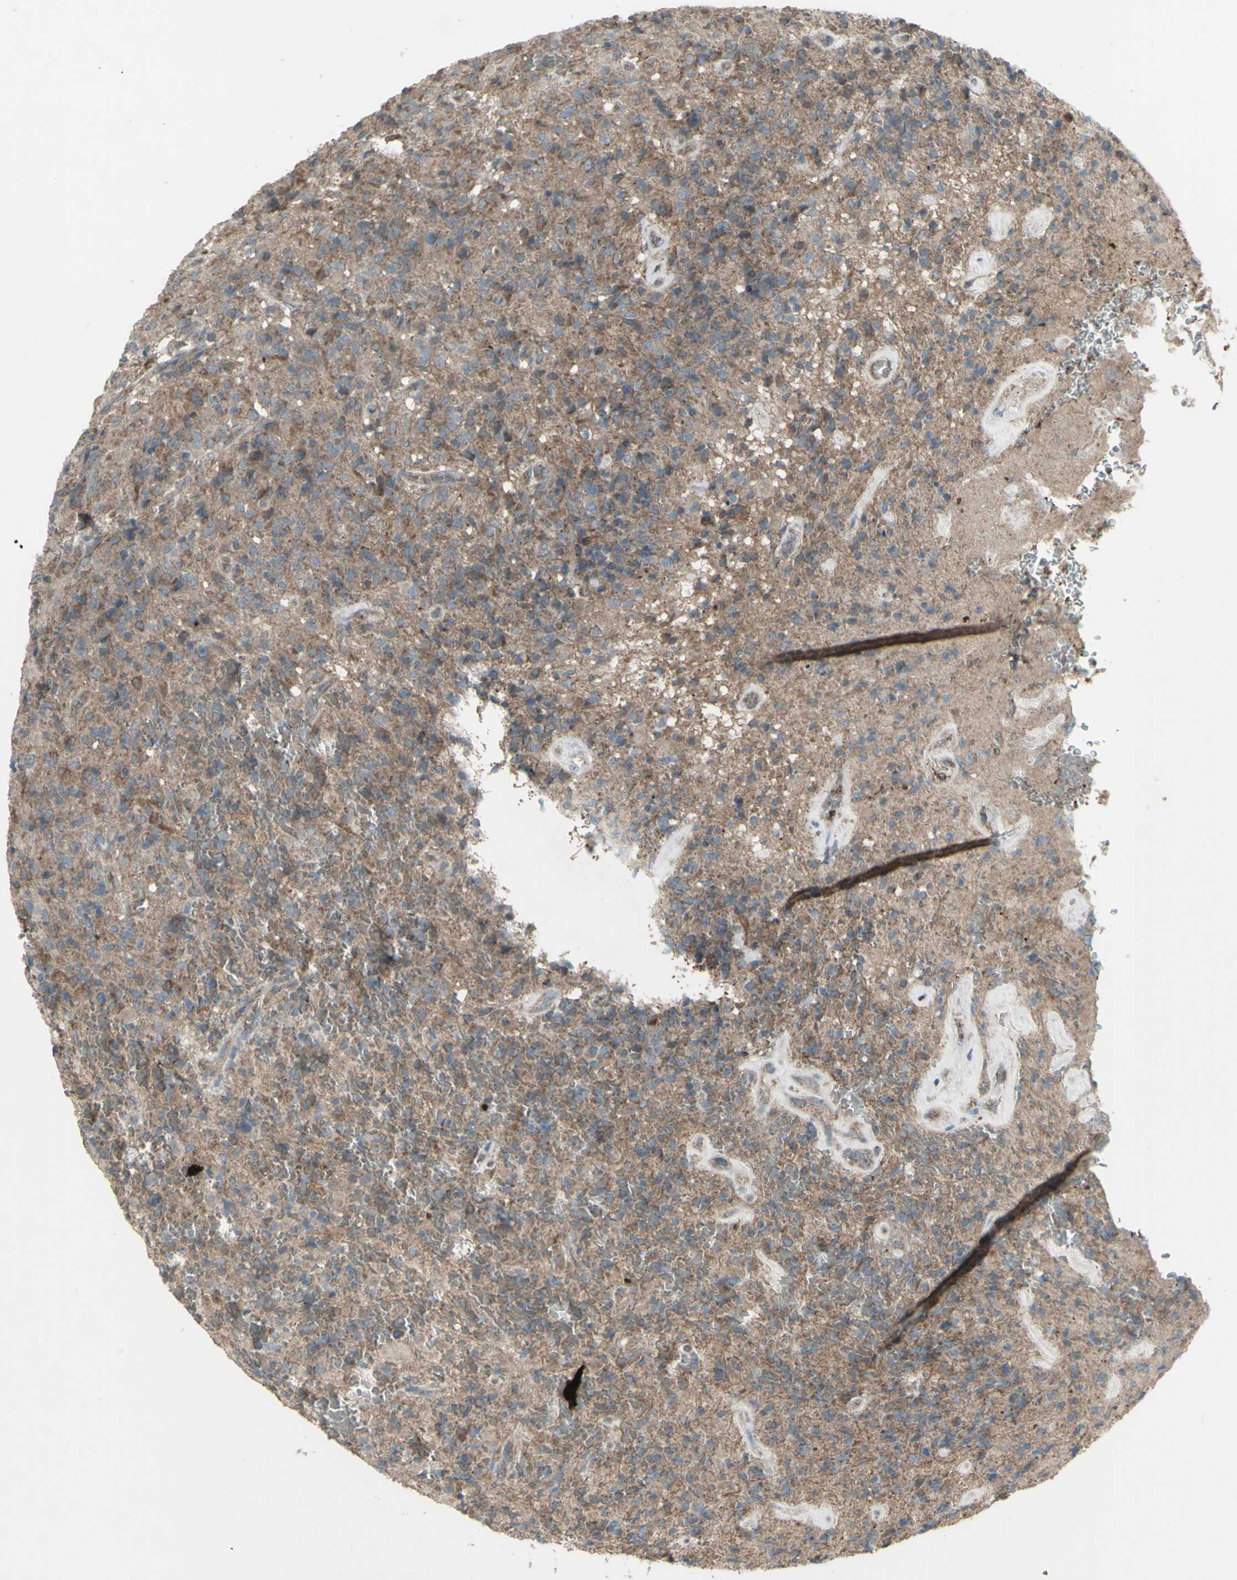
{"staining": {"intensity": "weak", "quantity": ">75%", "location": "cytoplasmic/membranous"}, "tissue": "glioma", "cell_type": "Tumor cells", "image_type": "cancer", "snomed": [{"axis": "morphology", "description": "Glioma, malignant, High grade"}, {"axis": "topography", "description": "Brain"}], "caption": "Protein staining of glioma tissue reveals weak cytoplasmic/membranous expression in approximately >75% of tumor cells.", "gene": "SHC1", "patient": {"sex": "male", "age": 71}}